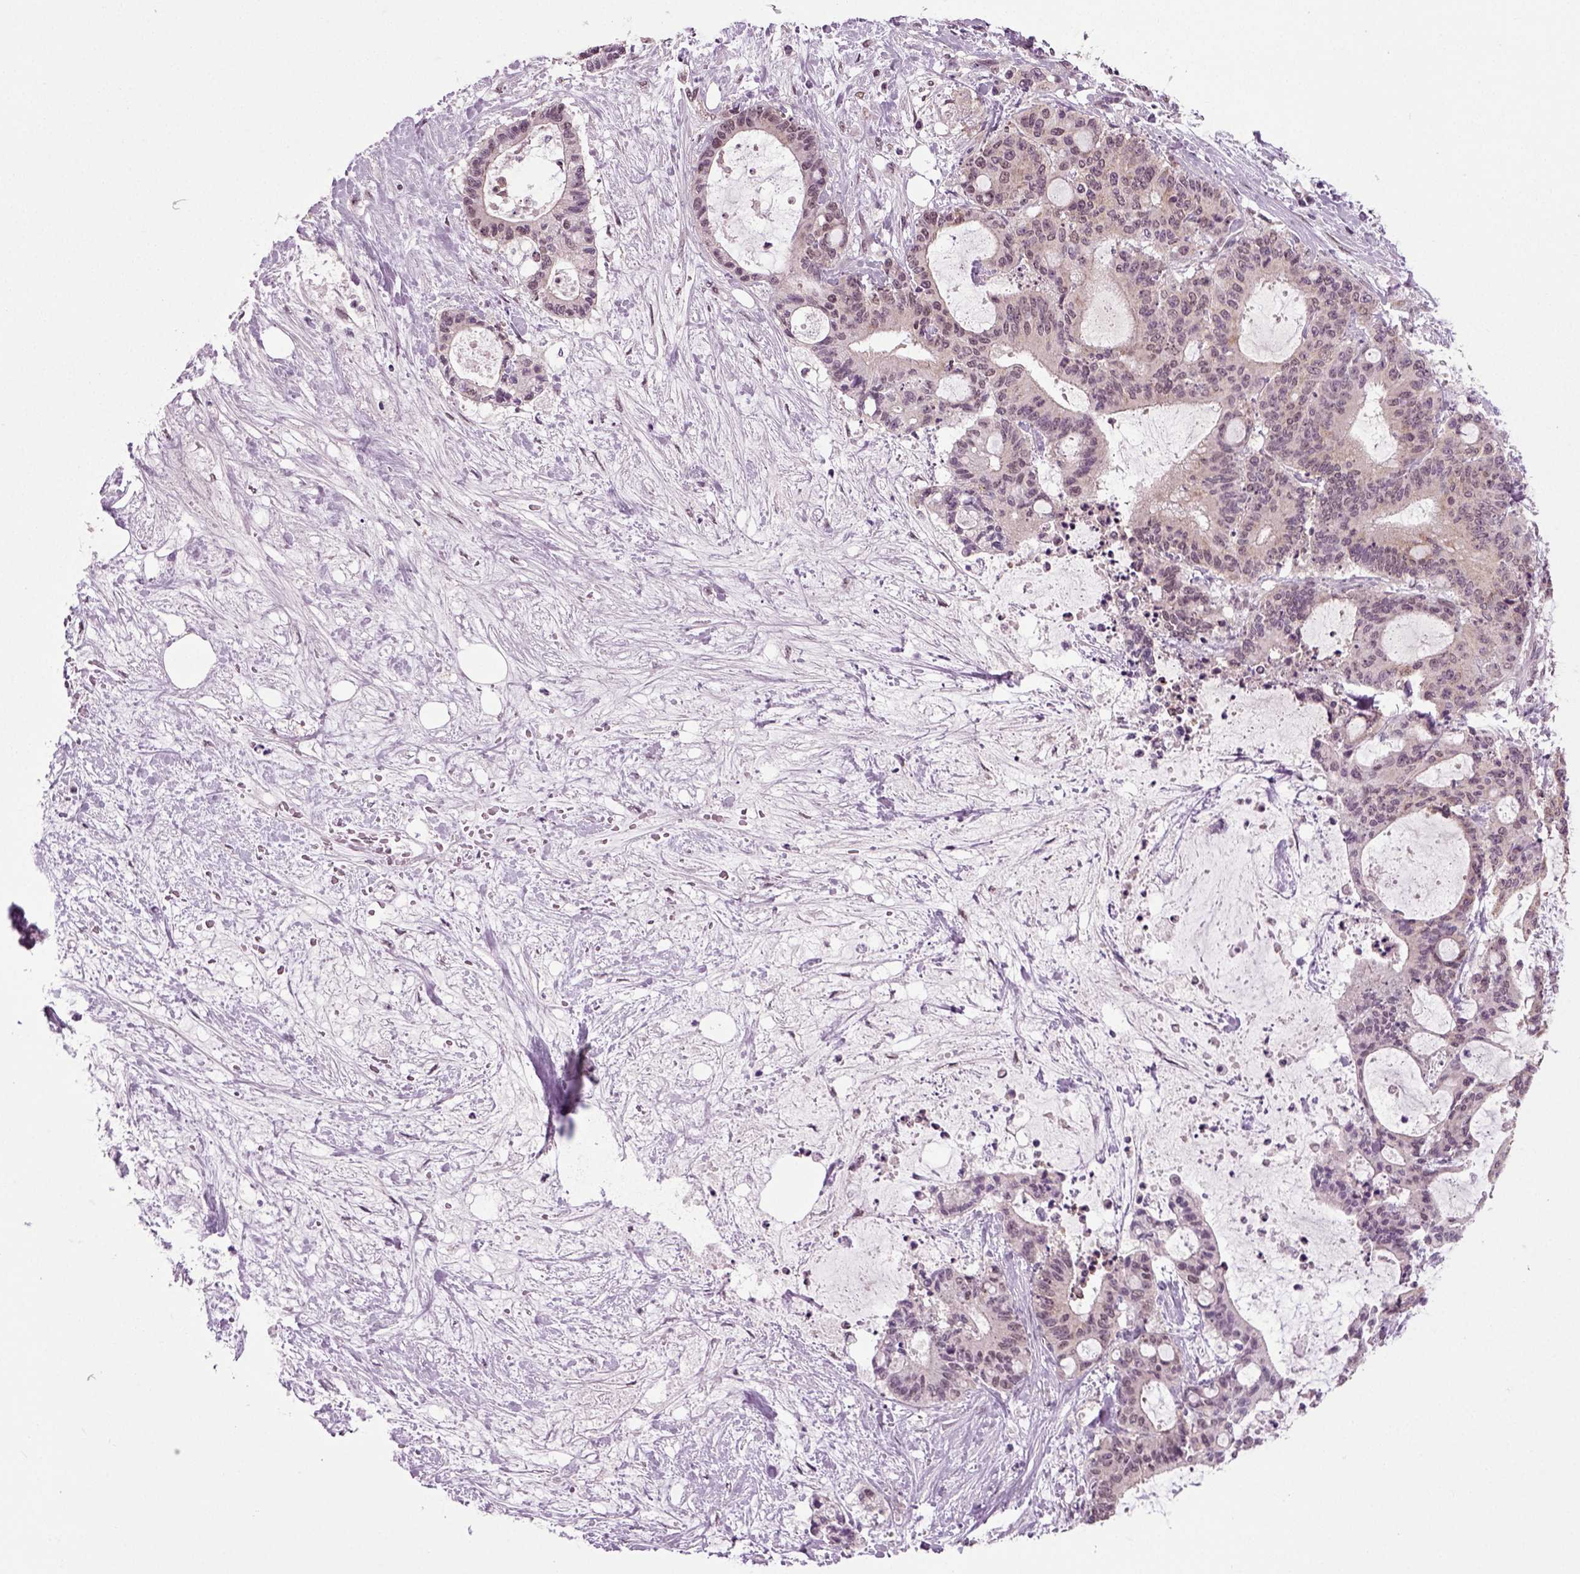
{"staining": {"intensity": "negative", "quantity": "none", "location": "none"}, "tissue": "liver cancer", "cell_type": "Tumor cells", "image_type": "cancer", "snomed": [{"axis": "morphology", "description": "Cholangiocarcinoma"}, {"axis": "topography", "description": "Liver"}], "caption": "Histopathology image shows no protein positivity in tumor cells of liver cholangiocarcinoma tissue.", "gene": "RCOR3", "patient": {"sex": "female", "age": 73}}